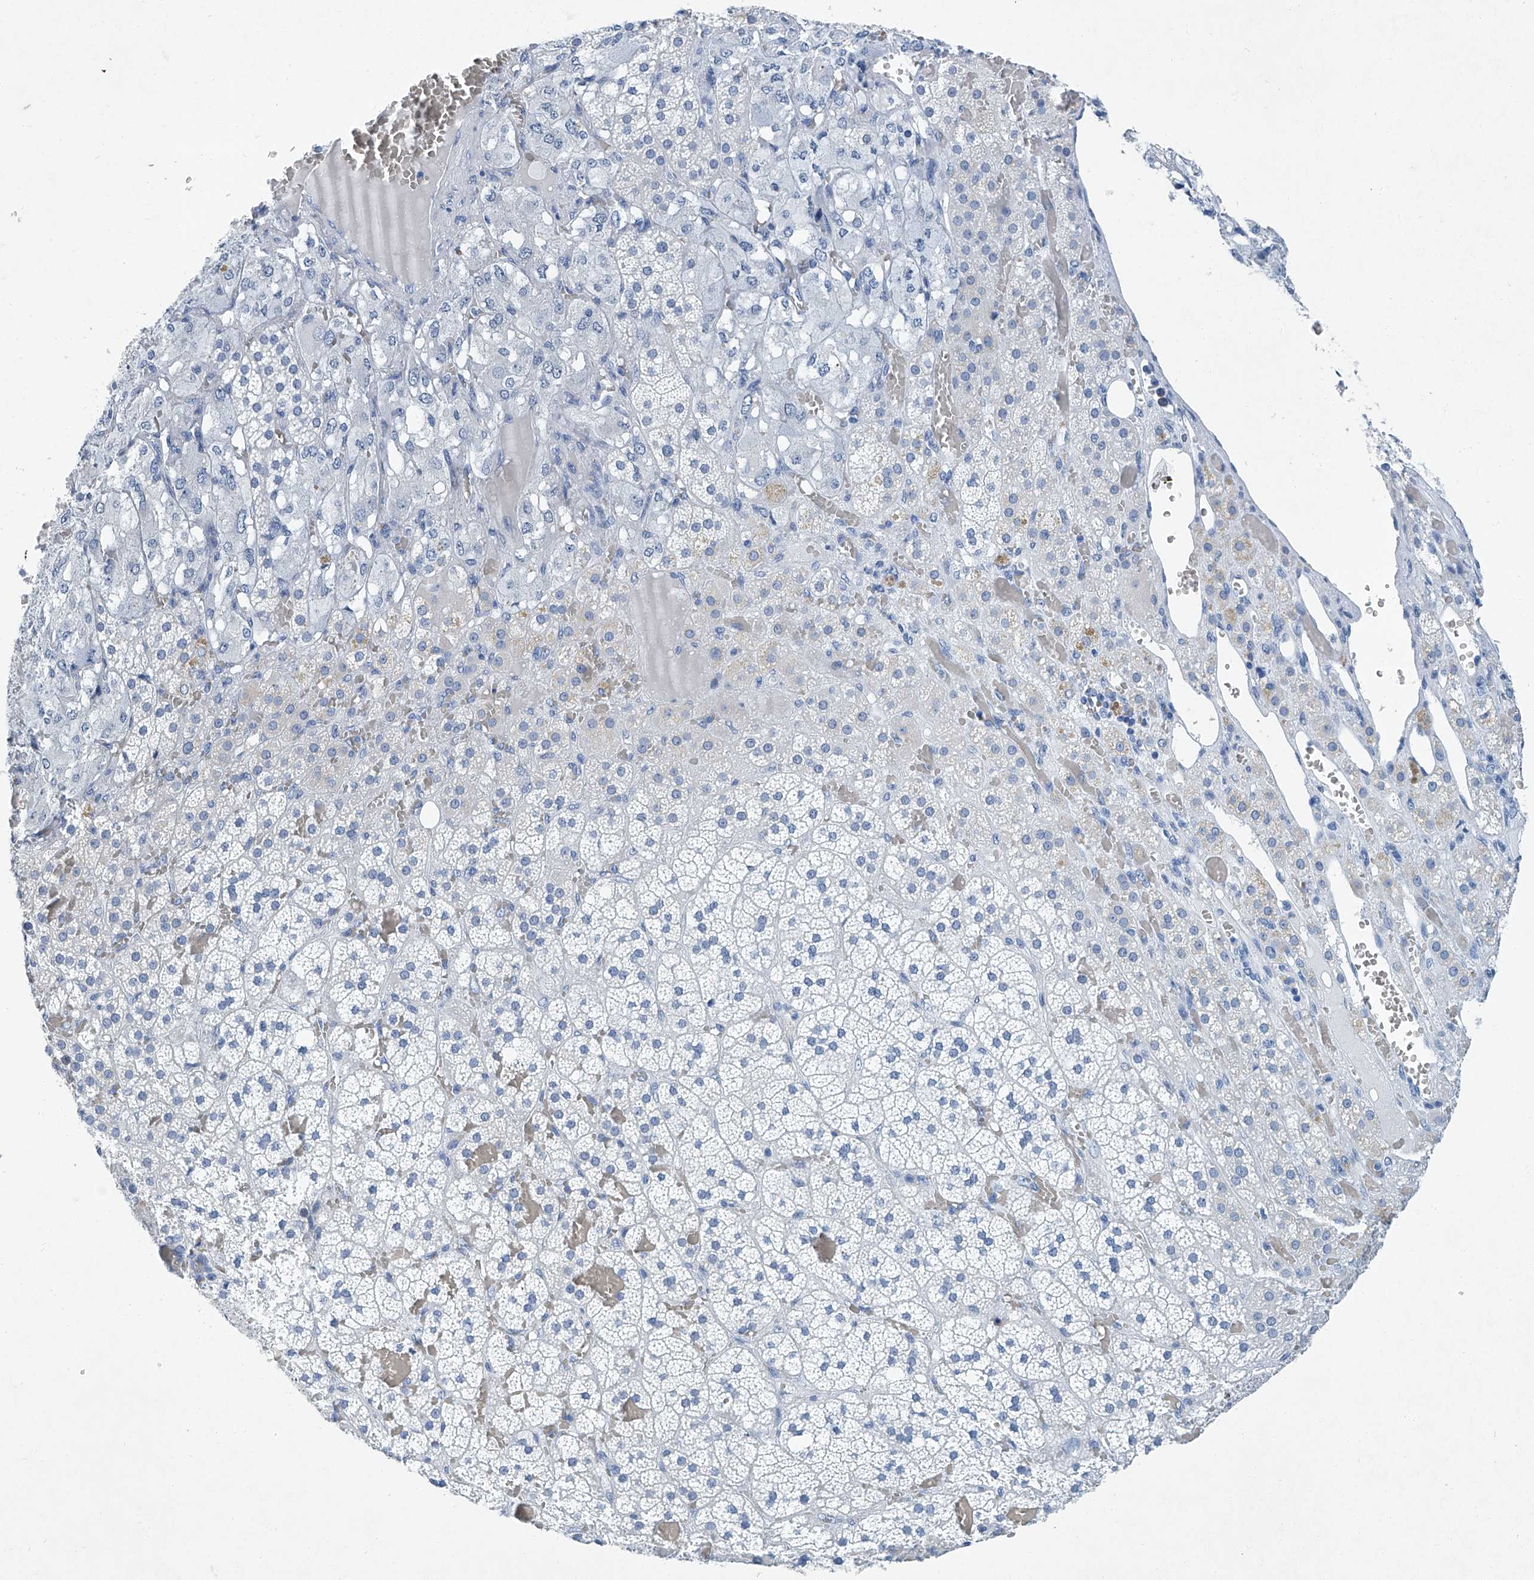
{"staining": {"intensity": "negative", "quantity": "none", "location": "none"}, "tissue": "adrenal gland", "cell_type": "Glandular cells", "image_type": "normal", "snomed": [{"axis": "morphology", "description": "Normal tissue, NOS"}, {"axis": "topography", "description": "Adrenal gland"}], "caption": "Immunohistochemistry (IHC) micrograph of benign adrenal gland: human adrenal gland stained with DAB exhibits no significant protein staining in glandular cells. (DAB immunohistochemistry (IHC) with hematoxylin counter stain).", "gene": "CYP2A7", "patient": {"sex": "female", "age": 59}}